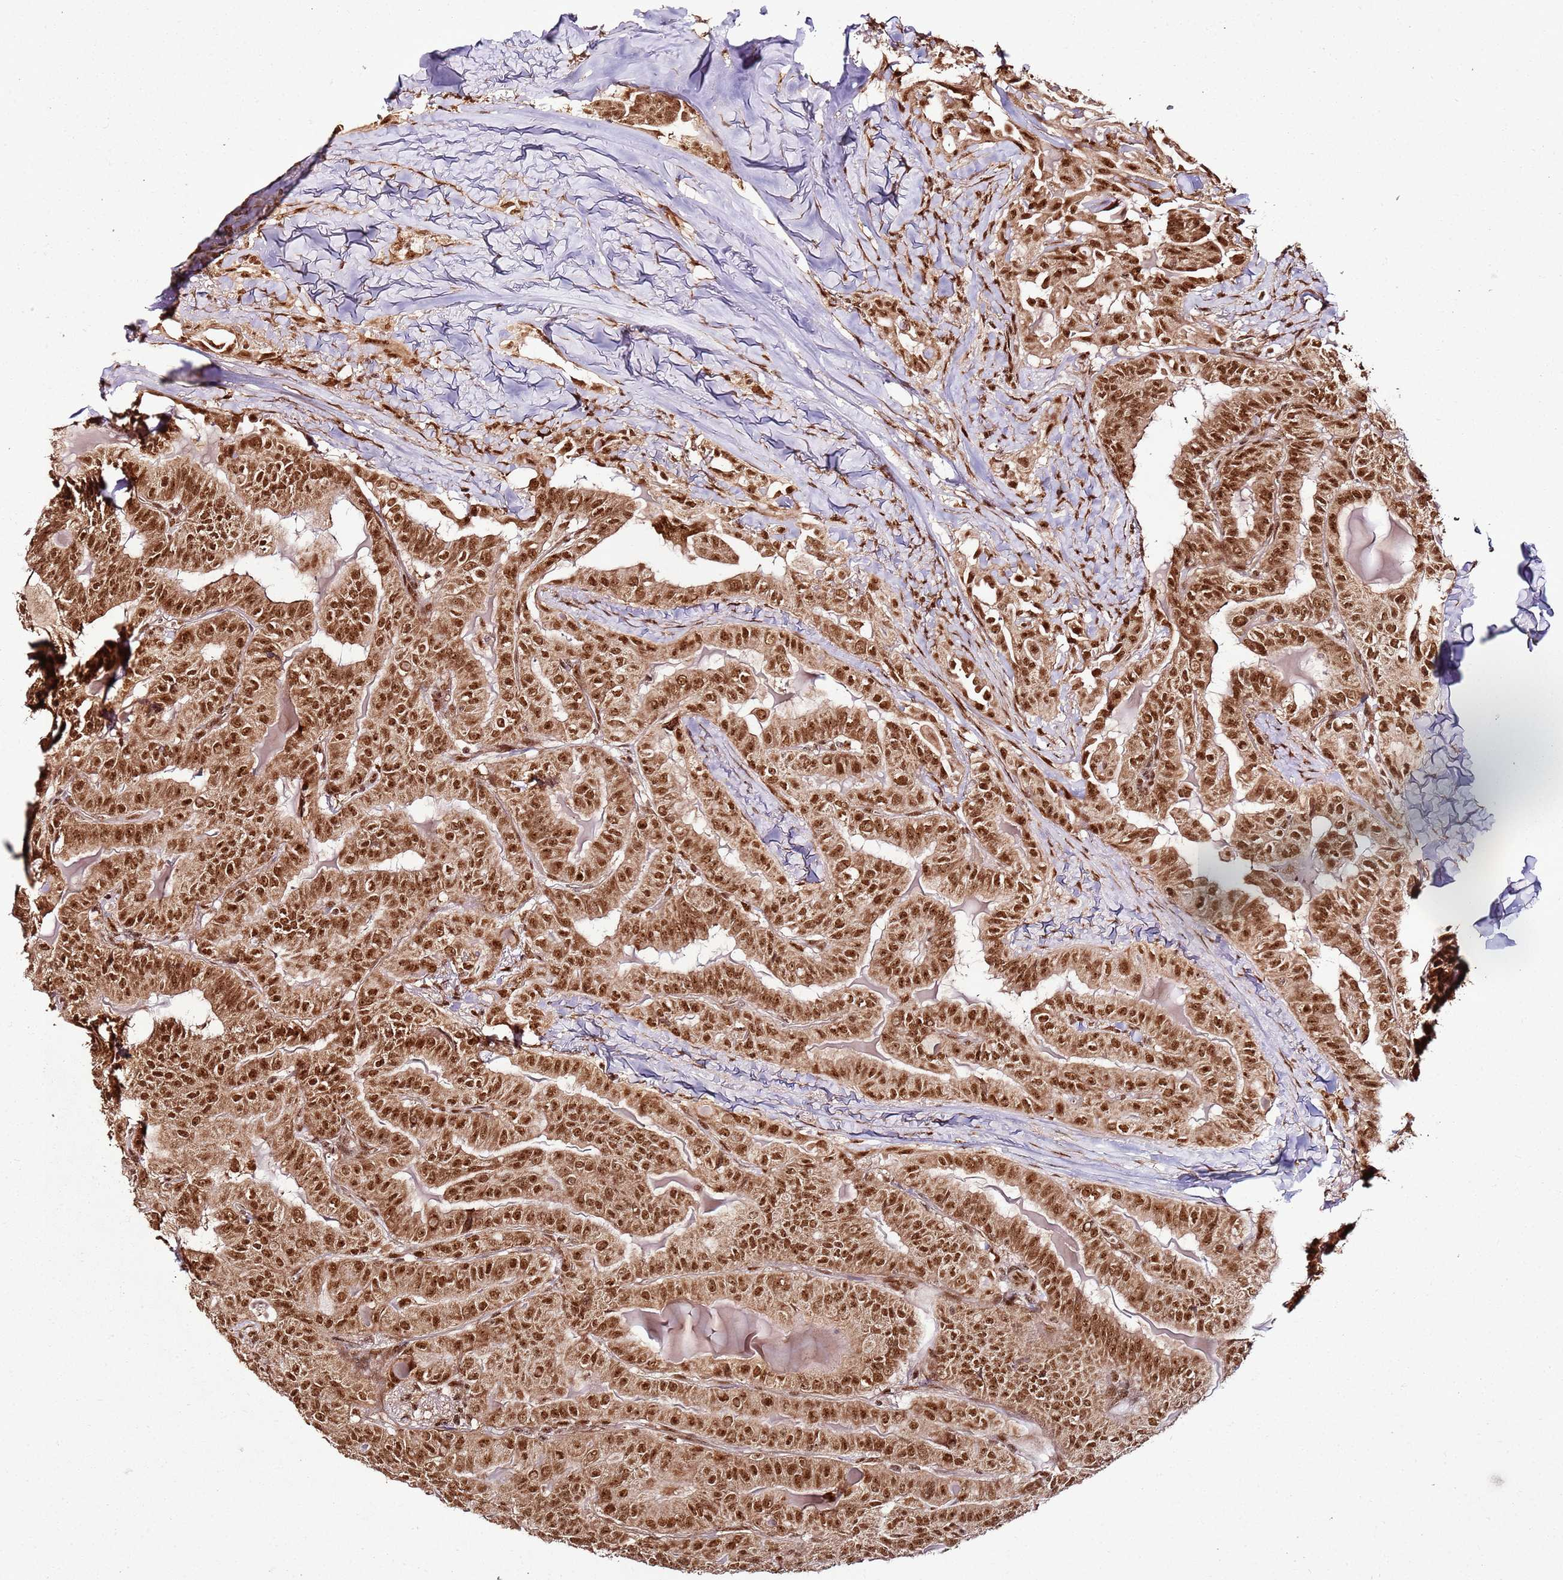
{"staining": {"intensity": "strong", "quantity": ">75%", "location": "nuclear"}, "tissue": "thyroid cancer", "cell_type": "Tumor cells", "image_type": "cancer", "snomed": [{"axis": "morphology", "description": "Papillary adenocarcinoma, NOS"}, {"axis": "topography", "description": "Thyroid gland"}], "caption": "A high-resolution micrograph shows immunohistochemistry staining of papillary adenocarcinoma (thyroid), which exhibits strong nuclear positivity in approximately >75% of tumor cells.", "gene": "XRN2", "patient": {"sex": "female", "age": 68}}